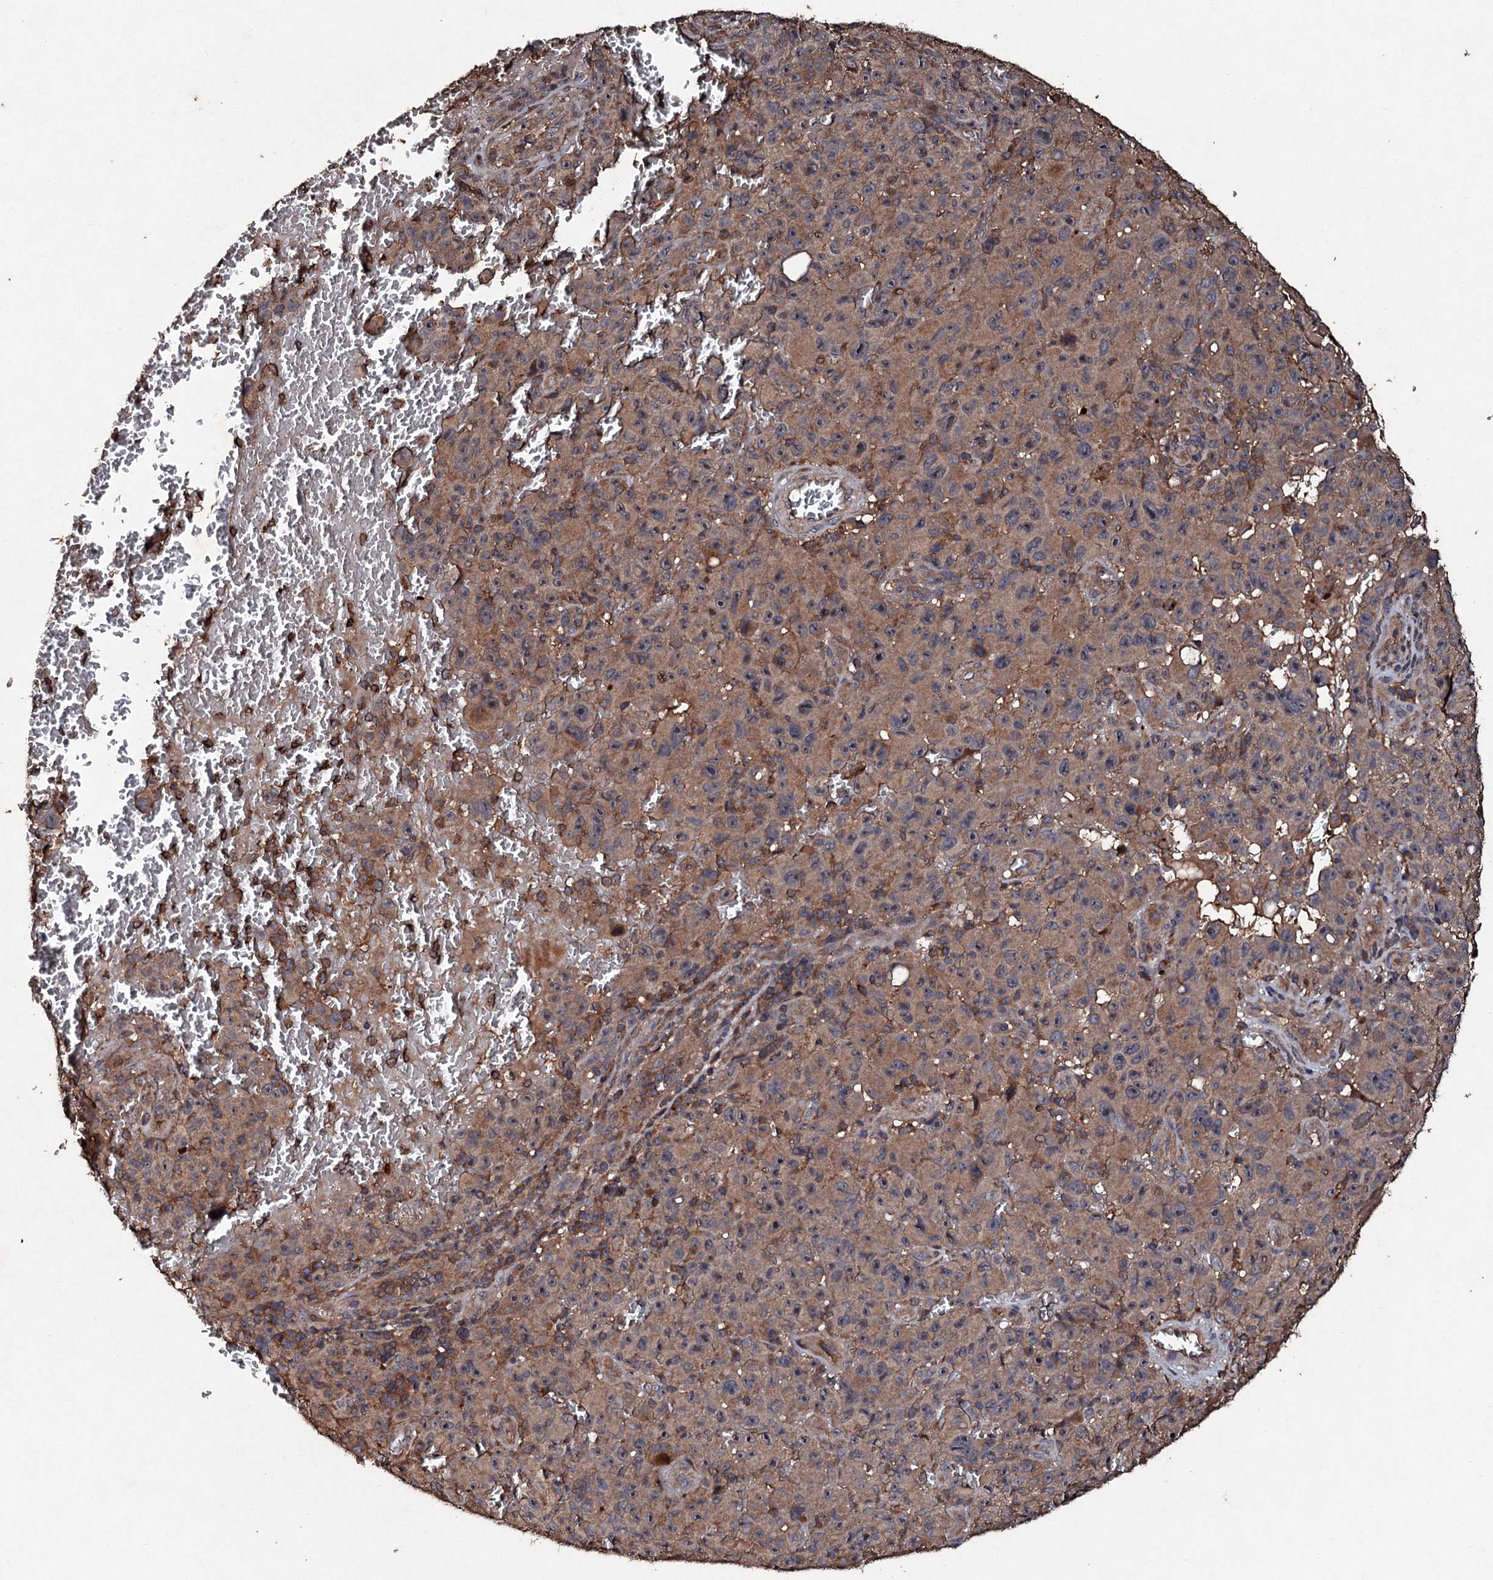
{"staining": {"intensity": "moderate", "quantity": ">75%", "location": "cytoplasmic/membranous"}, "tissue": "melanoma", "cell_type": "Tumor cells", "image_type": "cancer", "snomed": [{"axis": "morphology", "description": "Malignant melanoma, NOS"}, {"axis": "topography", "description": "Skin"}], "caption": "IHC photomicrograph of neoplastic tissue: melanoma stained using IHC displays medium levels of moderate protein expression localized specifically in the cytoplasmic/membranous of tumor cells, appearing as a cytoplasmic/membranous brown color.", "gene": "KERA", "patient": {"sex": "female", "age": 82}}